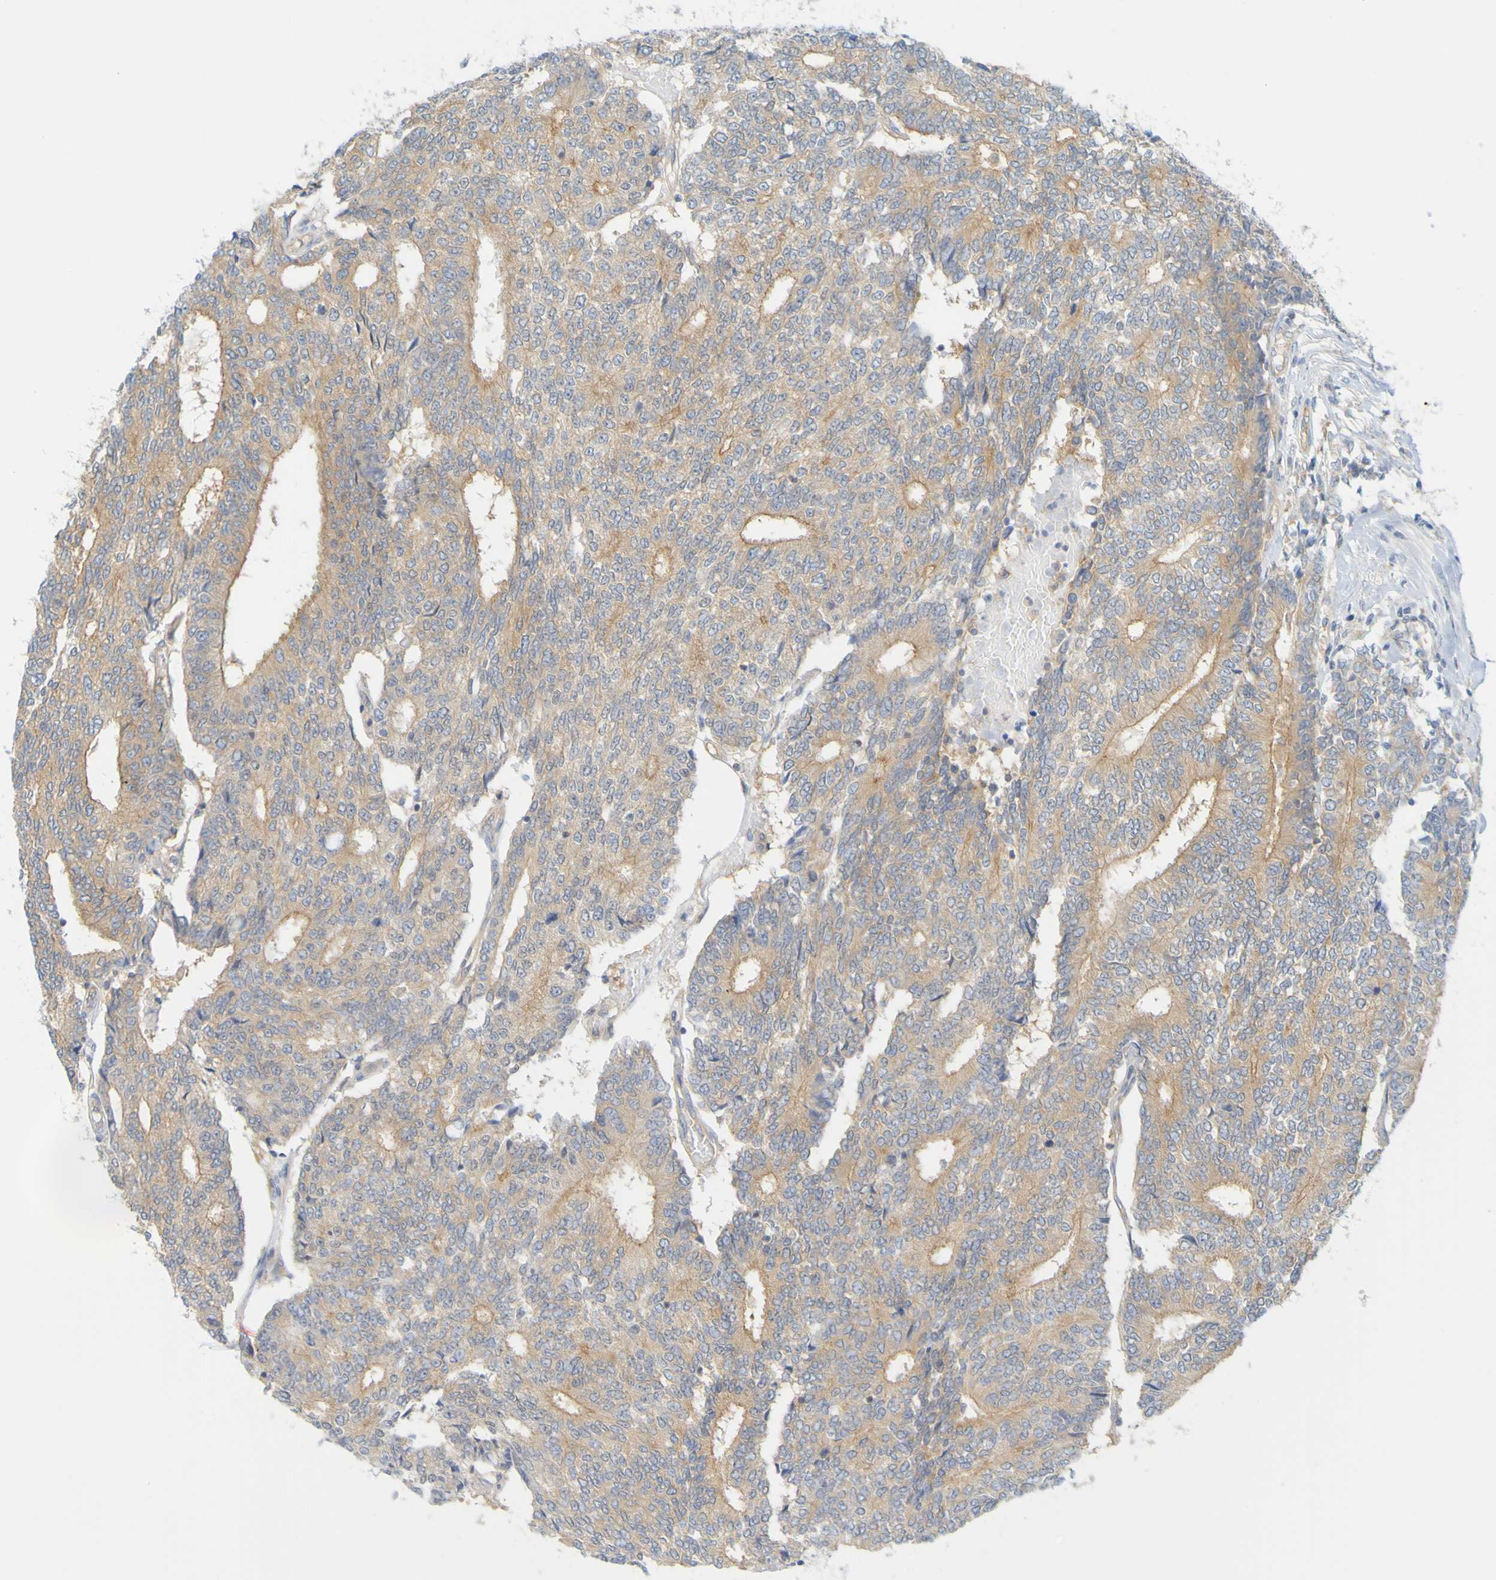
{"staining": {"intensity": "moderate", "quantity": ">75%", "location": "cytoplasmic/membranous"}, "tissue": "prostate cancer", "cell_type": "Tumor cells", "image_type": "cancer", "snomed": [{"axis": "morphology", "description": "Normal tissue, NOS"}, {"axis": "morphology", "description": "Adenocarcinoma, High grade"}, {"axis": "topography", "description": "Prostate"}, {"axis": "topography", "description": "Seminal veicle"}], "caption": "Tumor cells demonstrate moderate cytoplasmic/membranous expression in approximately >75% of cells in prostate cancer.", "gene": "APPL1", "patient": {"sex": "male", "age": 55}}